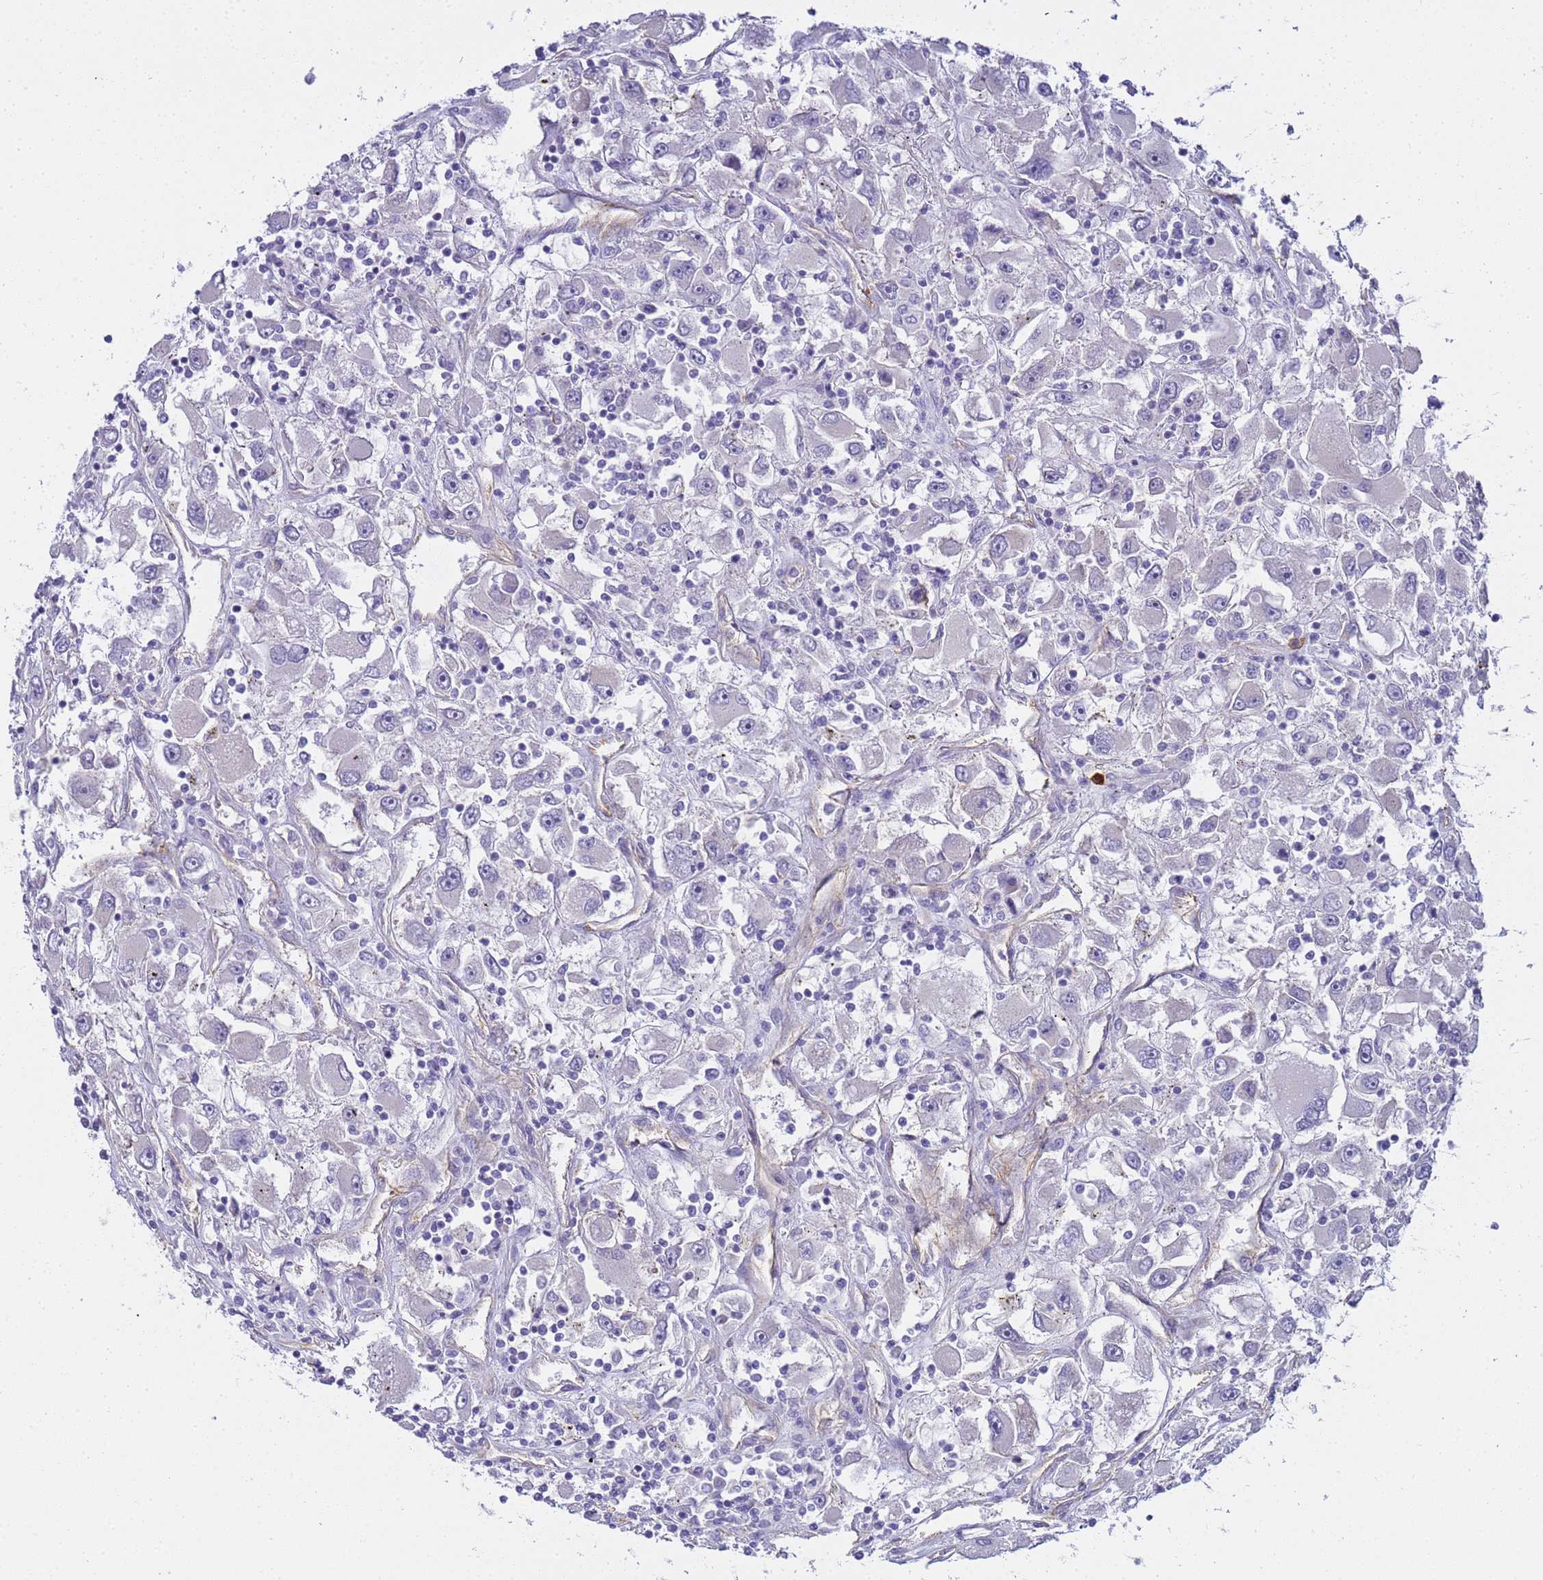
{"staining": {"intensity": "negative", "quantity": "none", "location": "none"}, "tissue": "renal cancer", "cell_type": "Tumor cells", "image_type": "cancer", "snomed": [{"axis": "morphology", "description": "Adenocarcinoma, NOS"}, {"axis": "topography", "description": "Kidney"}], "caption": "Tumor cells show no significant staining in renal cancer.", "gene": "GON4L", "patient": {"sex": "female", "age": 52}}